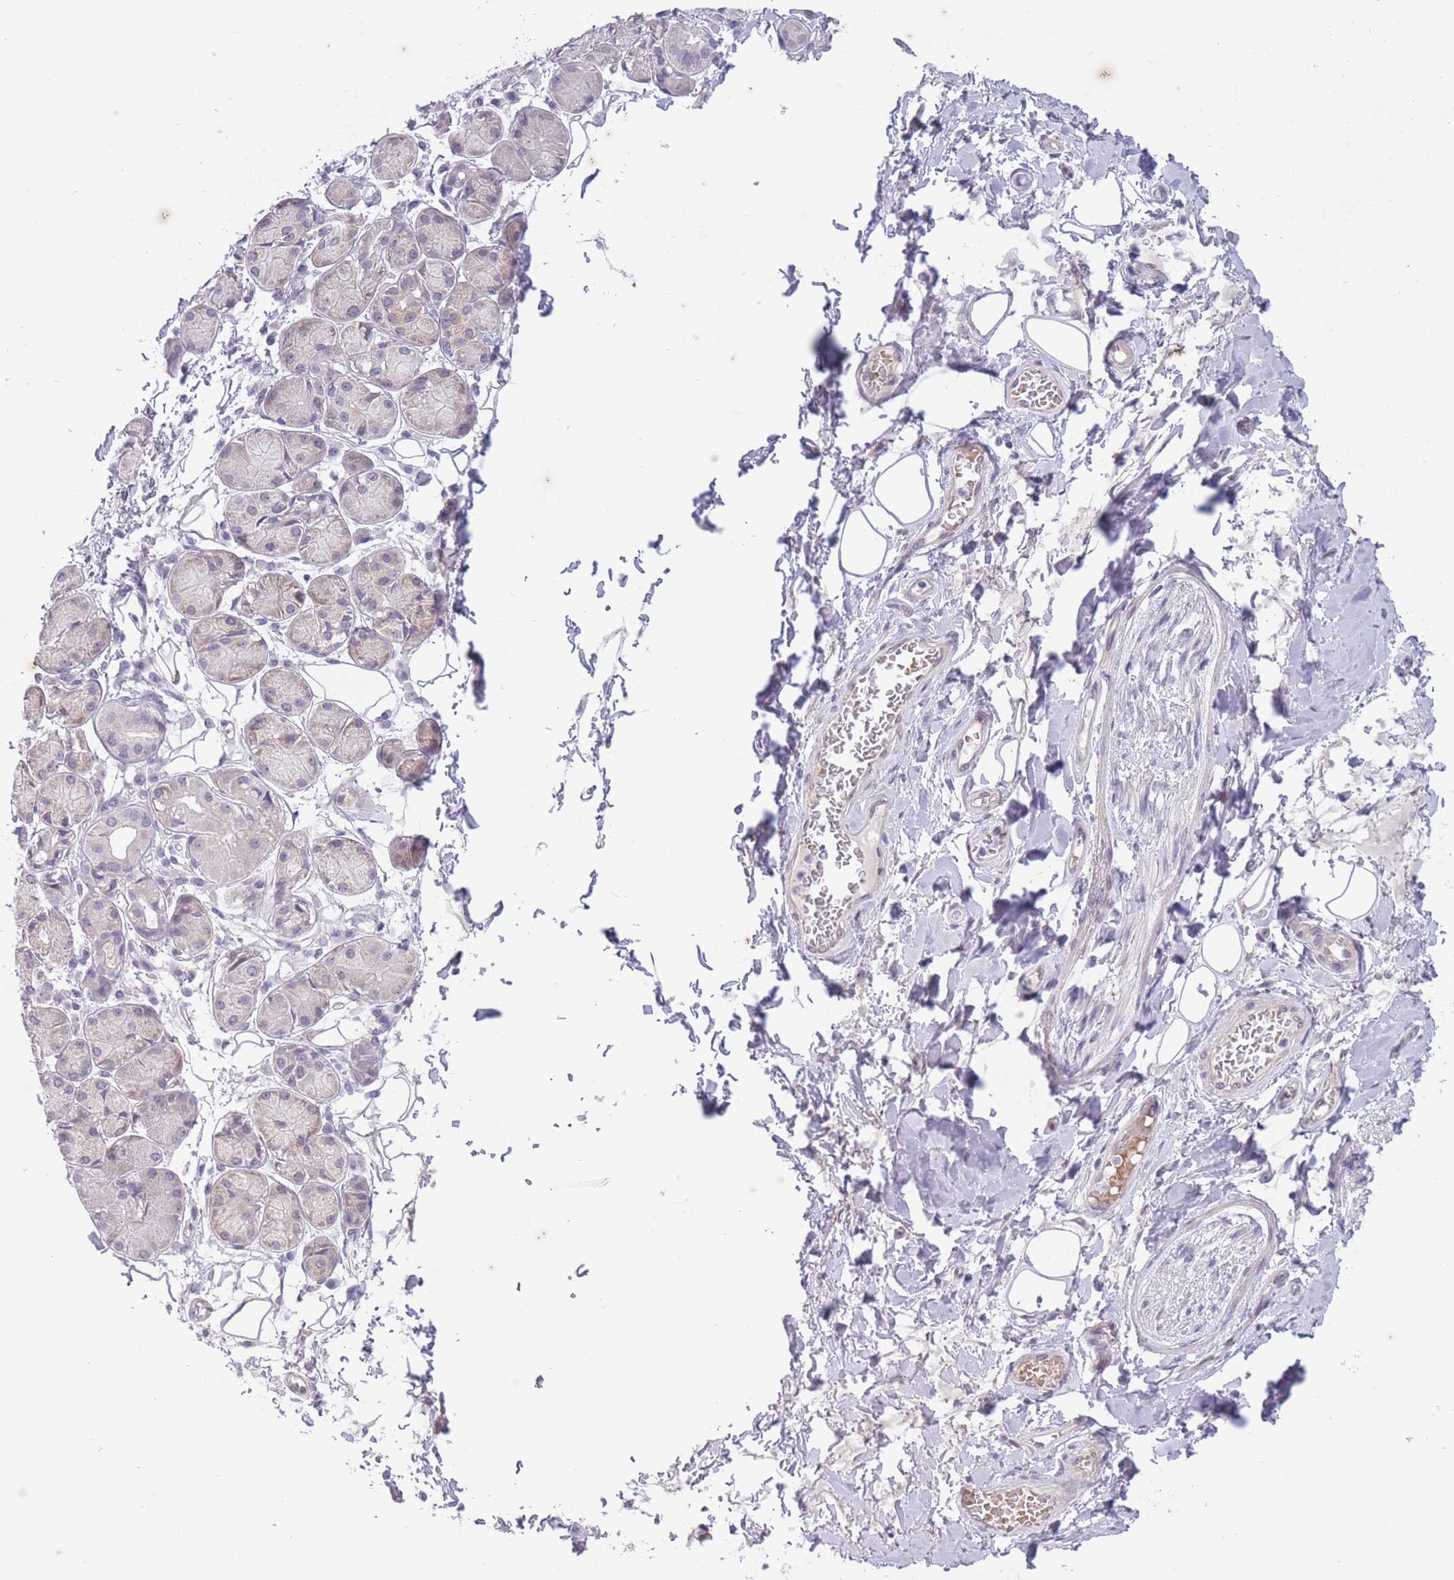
{"staining": {"intensity": "weak", "quantity": "<25%", "location": "nuclear"}, "tissue": "salivary gland", "cell_type": "Glandular cells", "image_type": "normal", "snomed": [{"axis": "morphology", "description": "Squamous cell carcinoma, NOS"}, {"axis": "topography", "description": "Skin"}, {"axis": "topography", "description": "Head-Neck"}], "caption": "Immunohistochemistry micrograph of normal salivary gland stained for a protein (brown), which demonstrates no expression in glandular cells.", "gene": "ARPIN", "patient": {"sex": "male", "age": 80}}